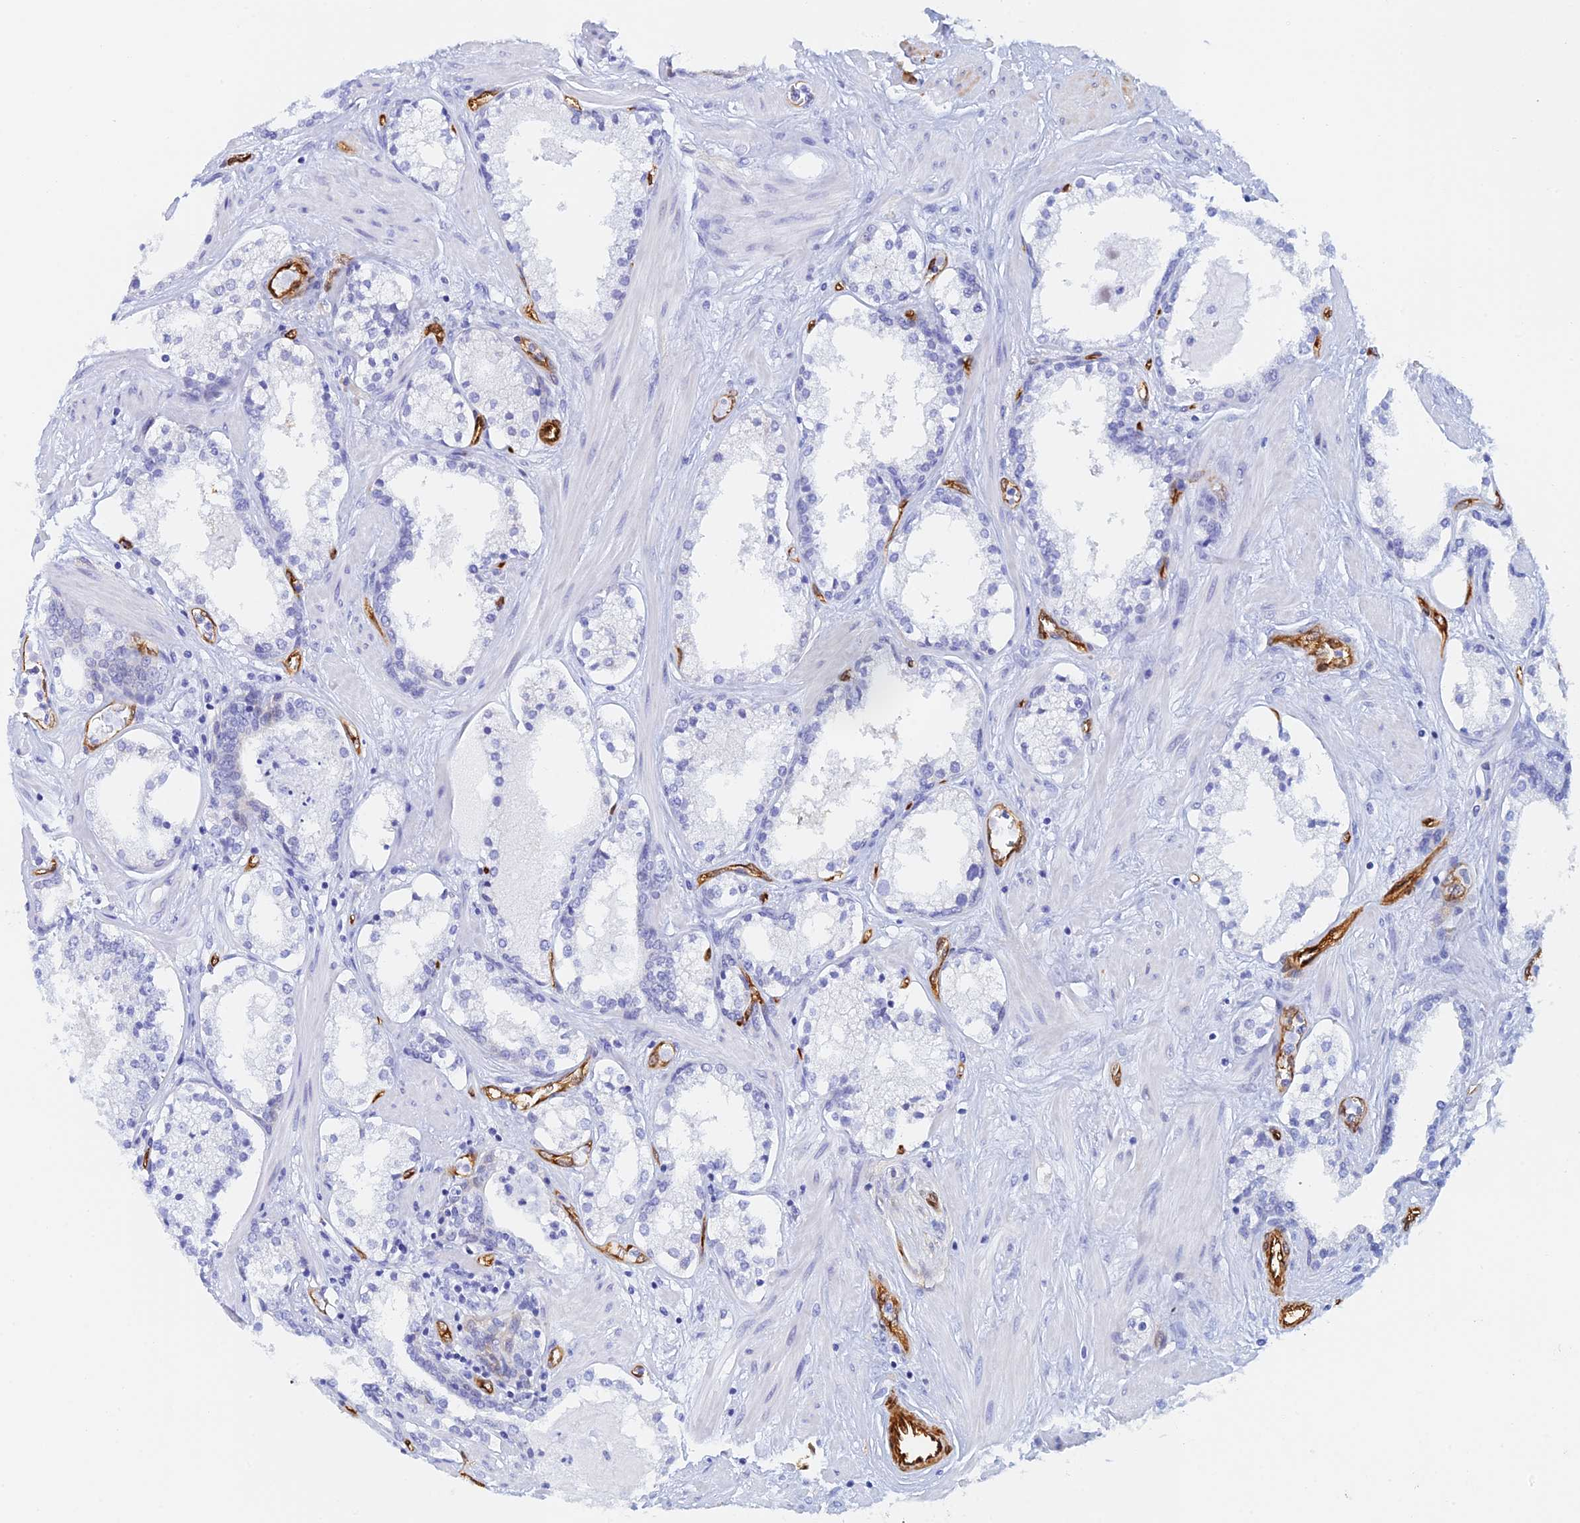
{"staining": {"intensity": "negative", "quantity": "none", "location": "none"}, "tissue": "prostate cancer", "cell_type": "Tumor cells", "image_type": "cancer", "snomed": [{"axis": "morphology", "description": "Adenocarcinoma, High grade"}, {"axis": "topography", "description": "Prostate"}], "caption": "Tumor cells are negative for protein expression in human high-grade adenocarcinoma (prostate).", "gene": "CRIP2", "patient": {"sex": "male", "age": 58}}